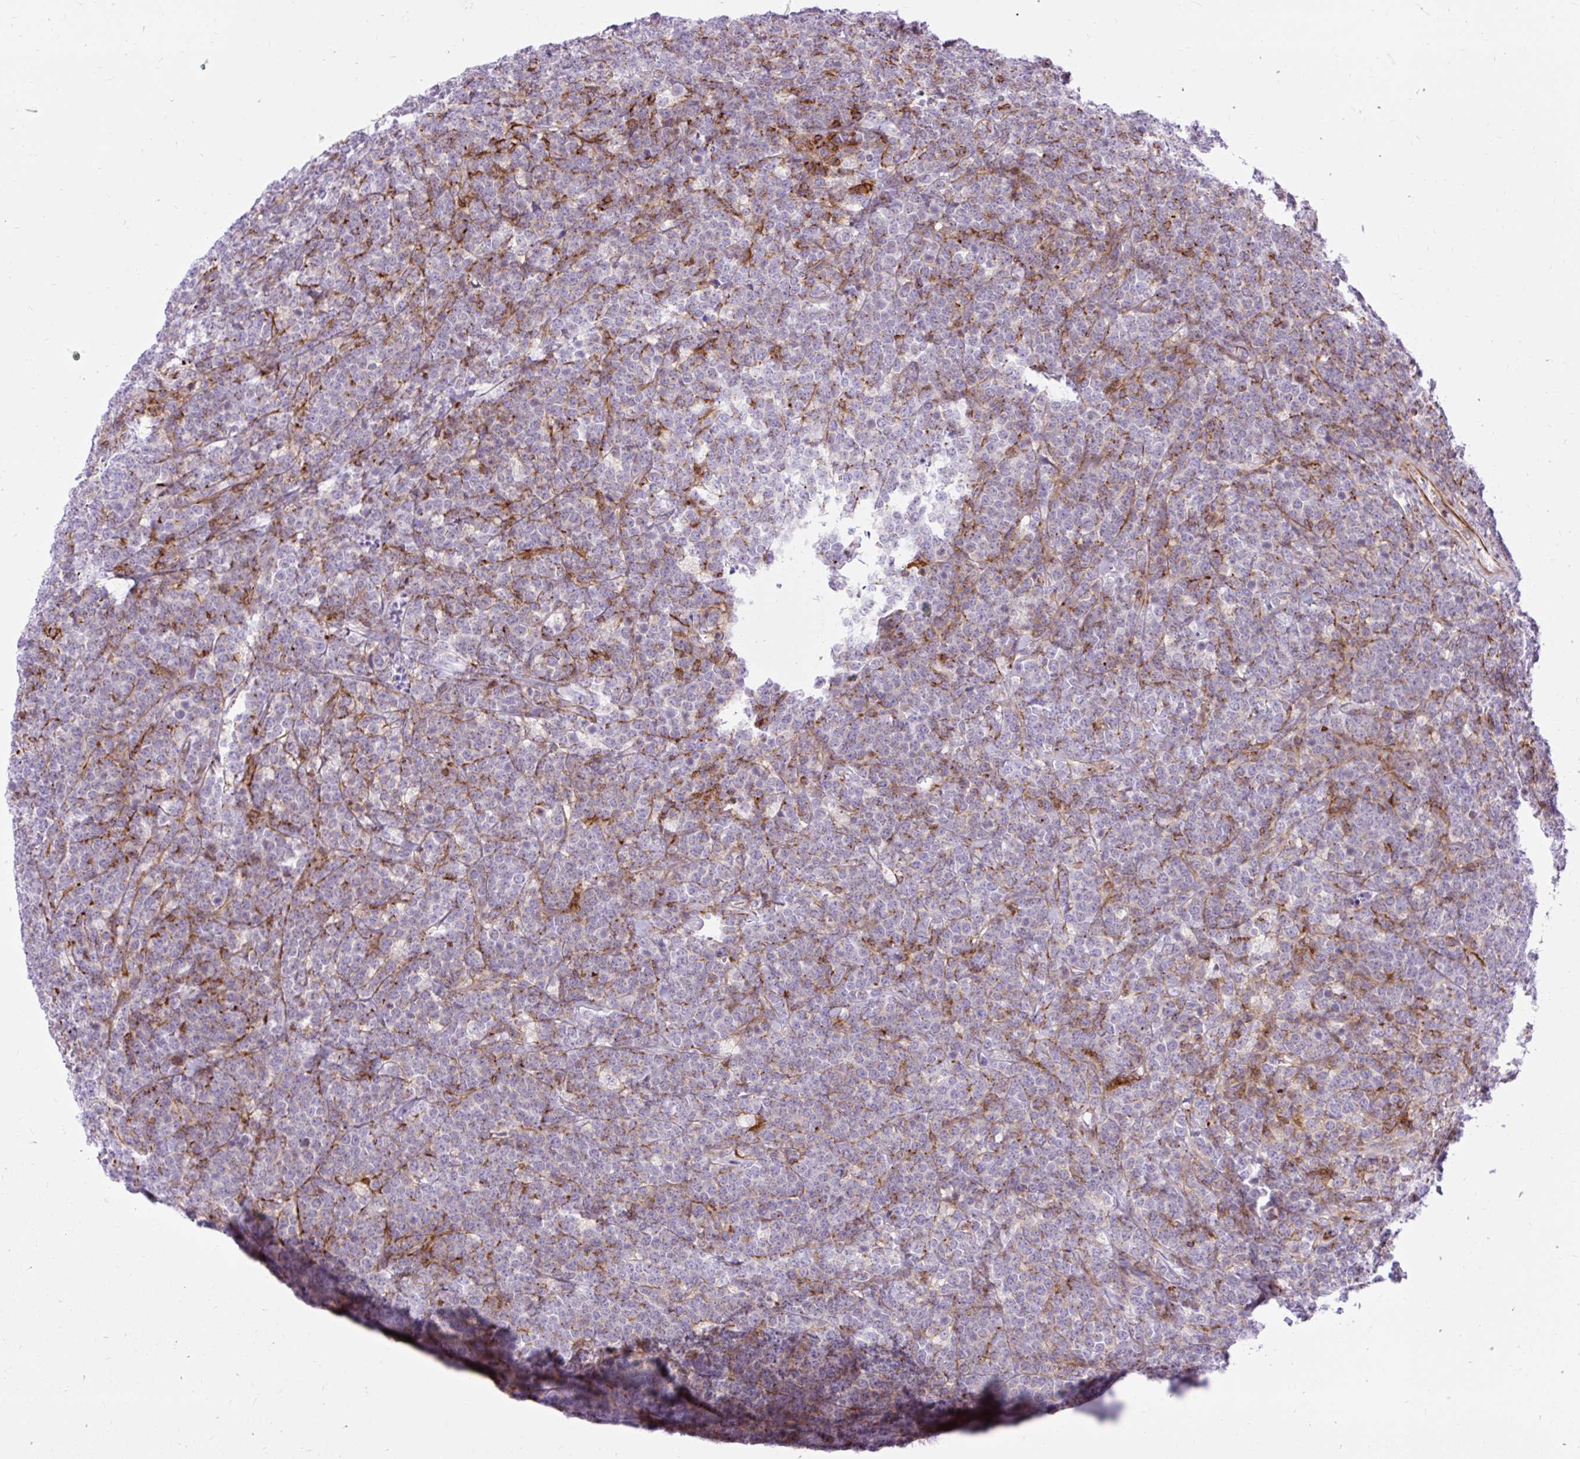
{"staining": {"intensity": "negative", "quantity": "none", "location": "none"}, "tissue": "lymphoma", "cell_type": "Tumor cells", "image_type": "cancer", "snomed": [{"axis": "morphology", "description": "Malignant lymphoma, non-Hodgkin's type, High grade"}, {"axis": "topography", "description": "Small intestine"}, {"axis": "topography", "description": "Colon"}], "caption": "Immunohistochemical staining of lymphoma exhibits no significant staining in tumor cells. (IHC, brightfield microscopy, high magnification).", "gene": "CORO7-PAM16", "patient": {"sex": "male", "age": 8}}